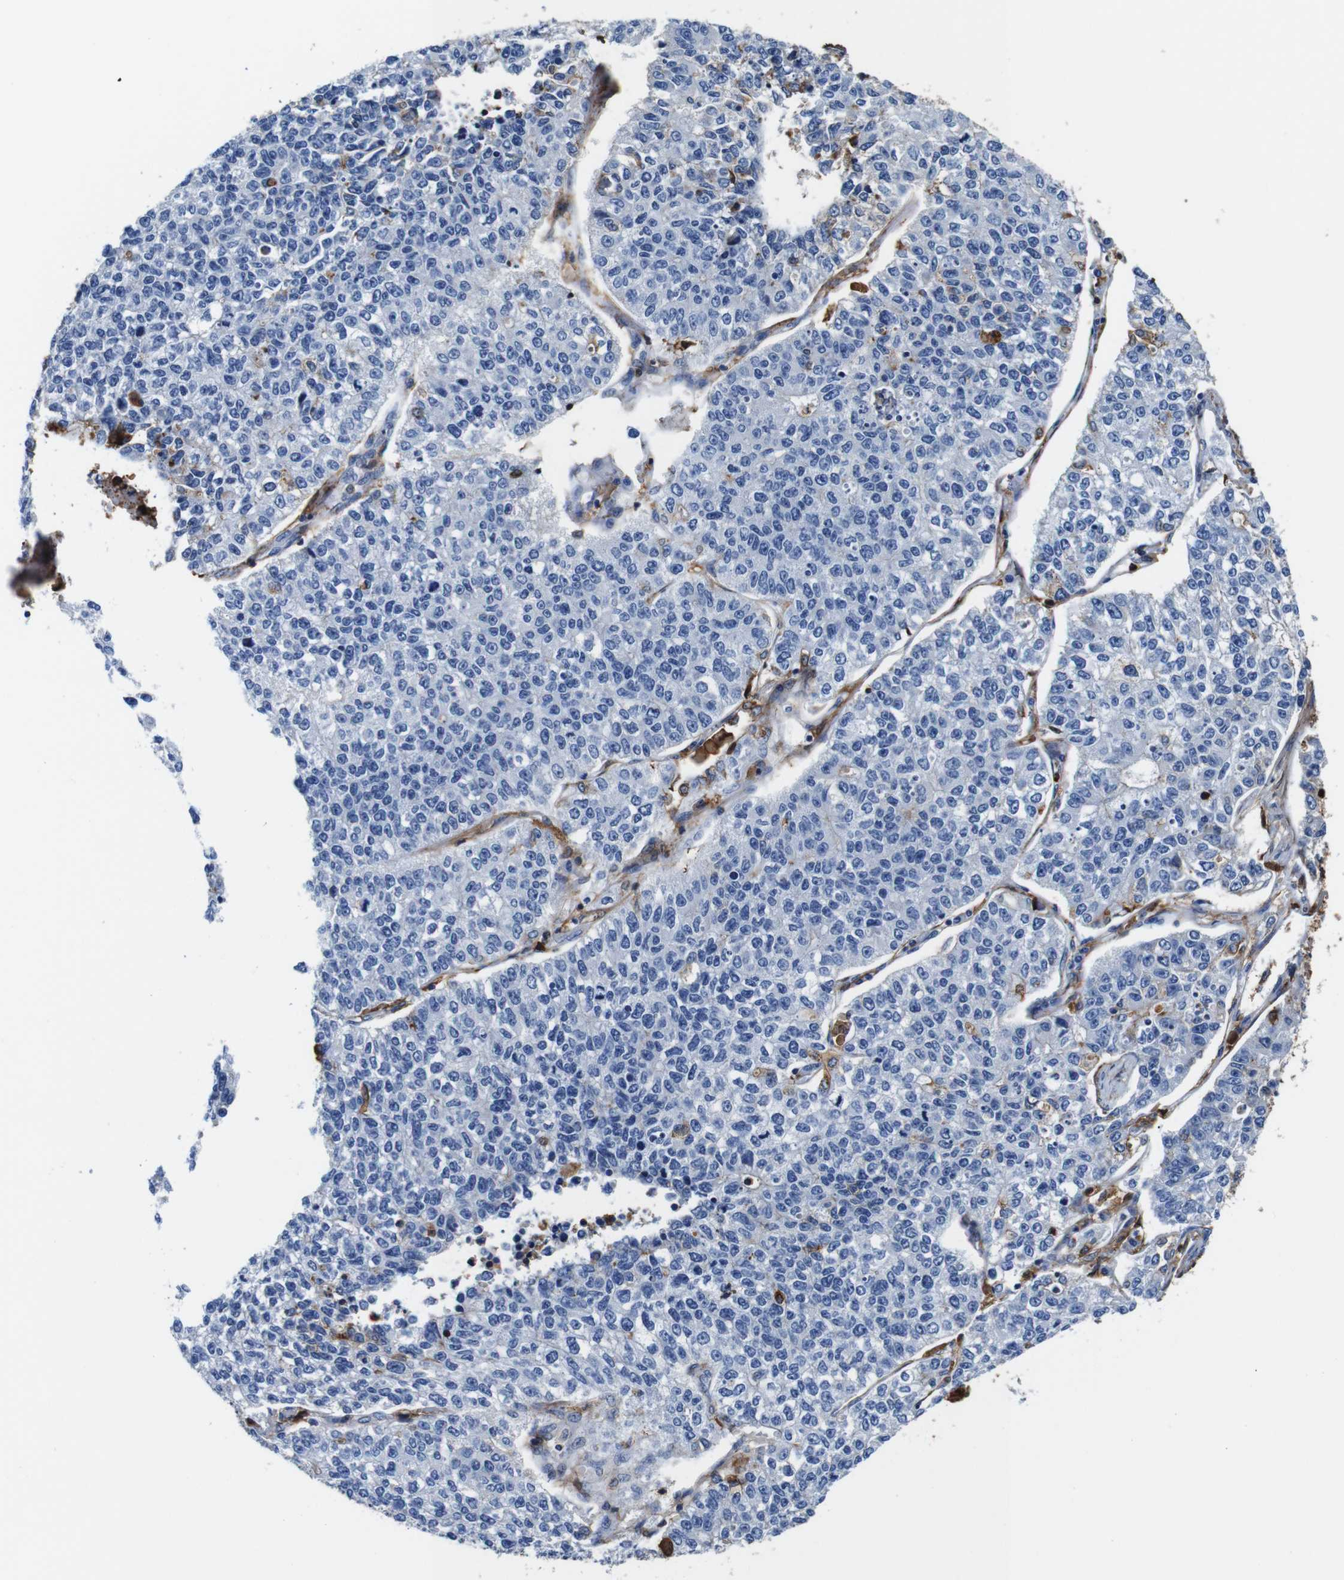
{"staining": {"intensity": "negative", "quantity": "none", "location": "none"}, "tissue": "lung cancer", "cell_type": "Tumor cells", "image_type": "cancer", "snomed": [{"axis": "morphology", "description": "Adenocarcinoma, NOS"}, {"axis": "topography", "description": "Lung"}], "caption": "Tumor cells are negative for brown protein staining in lung cancer (adenocarcinoma).", "gene": "ANXA1", "patient": {"sex": "male", "age": 49}}